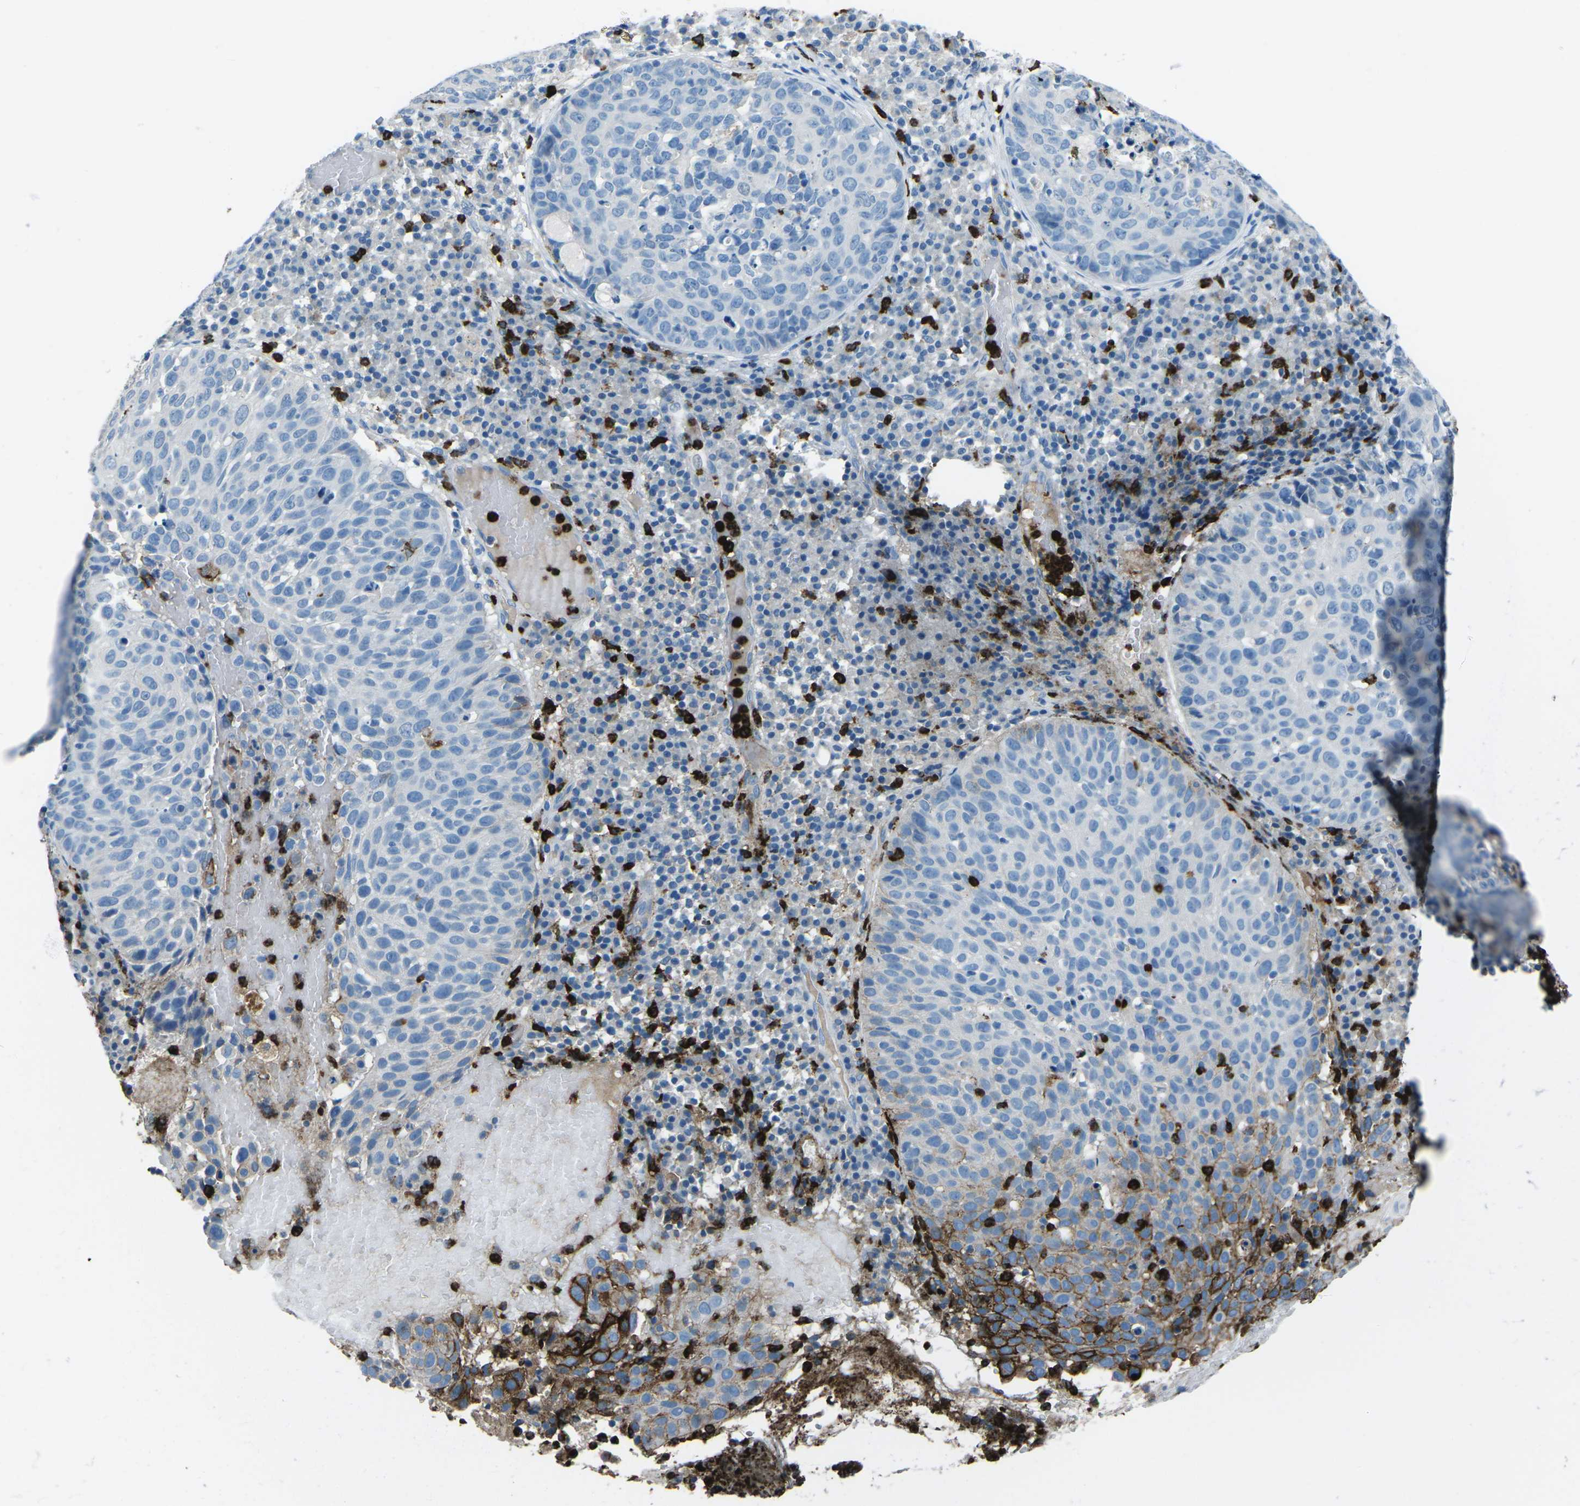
{"staining": {"intensity": "weak", "quantity": "<25%", "location": "cytoplasmic/membranous"}, "tissue": "skin cancer", "cell_type": "Tumor cells", "image_type": "cancer", "snomed": [{"axis": "morphology", "description": "Squamous cell carcinoma in situ, NOS"}, {"axis": "morphology", "description": "Squamous cell carcinoma, NOS"}, {"axis": "topography", "description": "Skin"}], "caption": "Tumor cells are negative for brown protein staining in squamous cell carcinoma (skin). (DAB (3,3'-diaminobenzidine) IHC with hematoxylin counter stain).", "gene": "FCN1", "patient": {"sex": "male", "age": 93}}